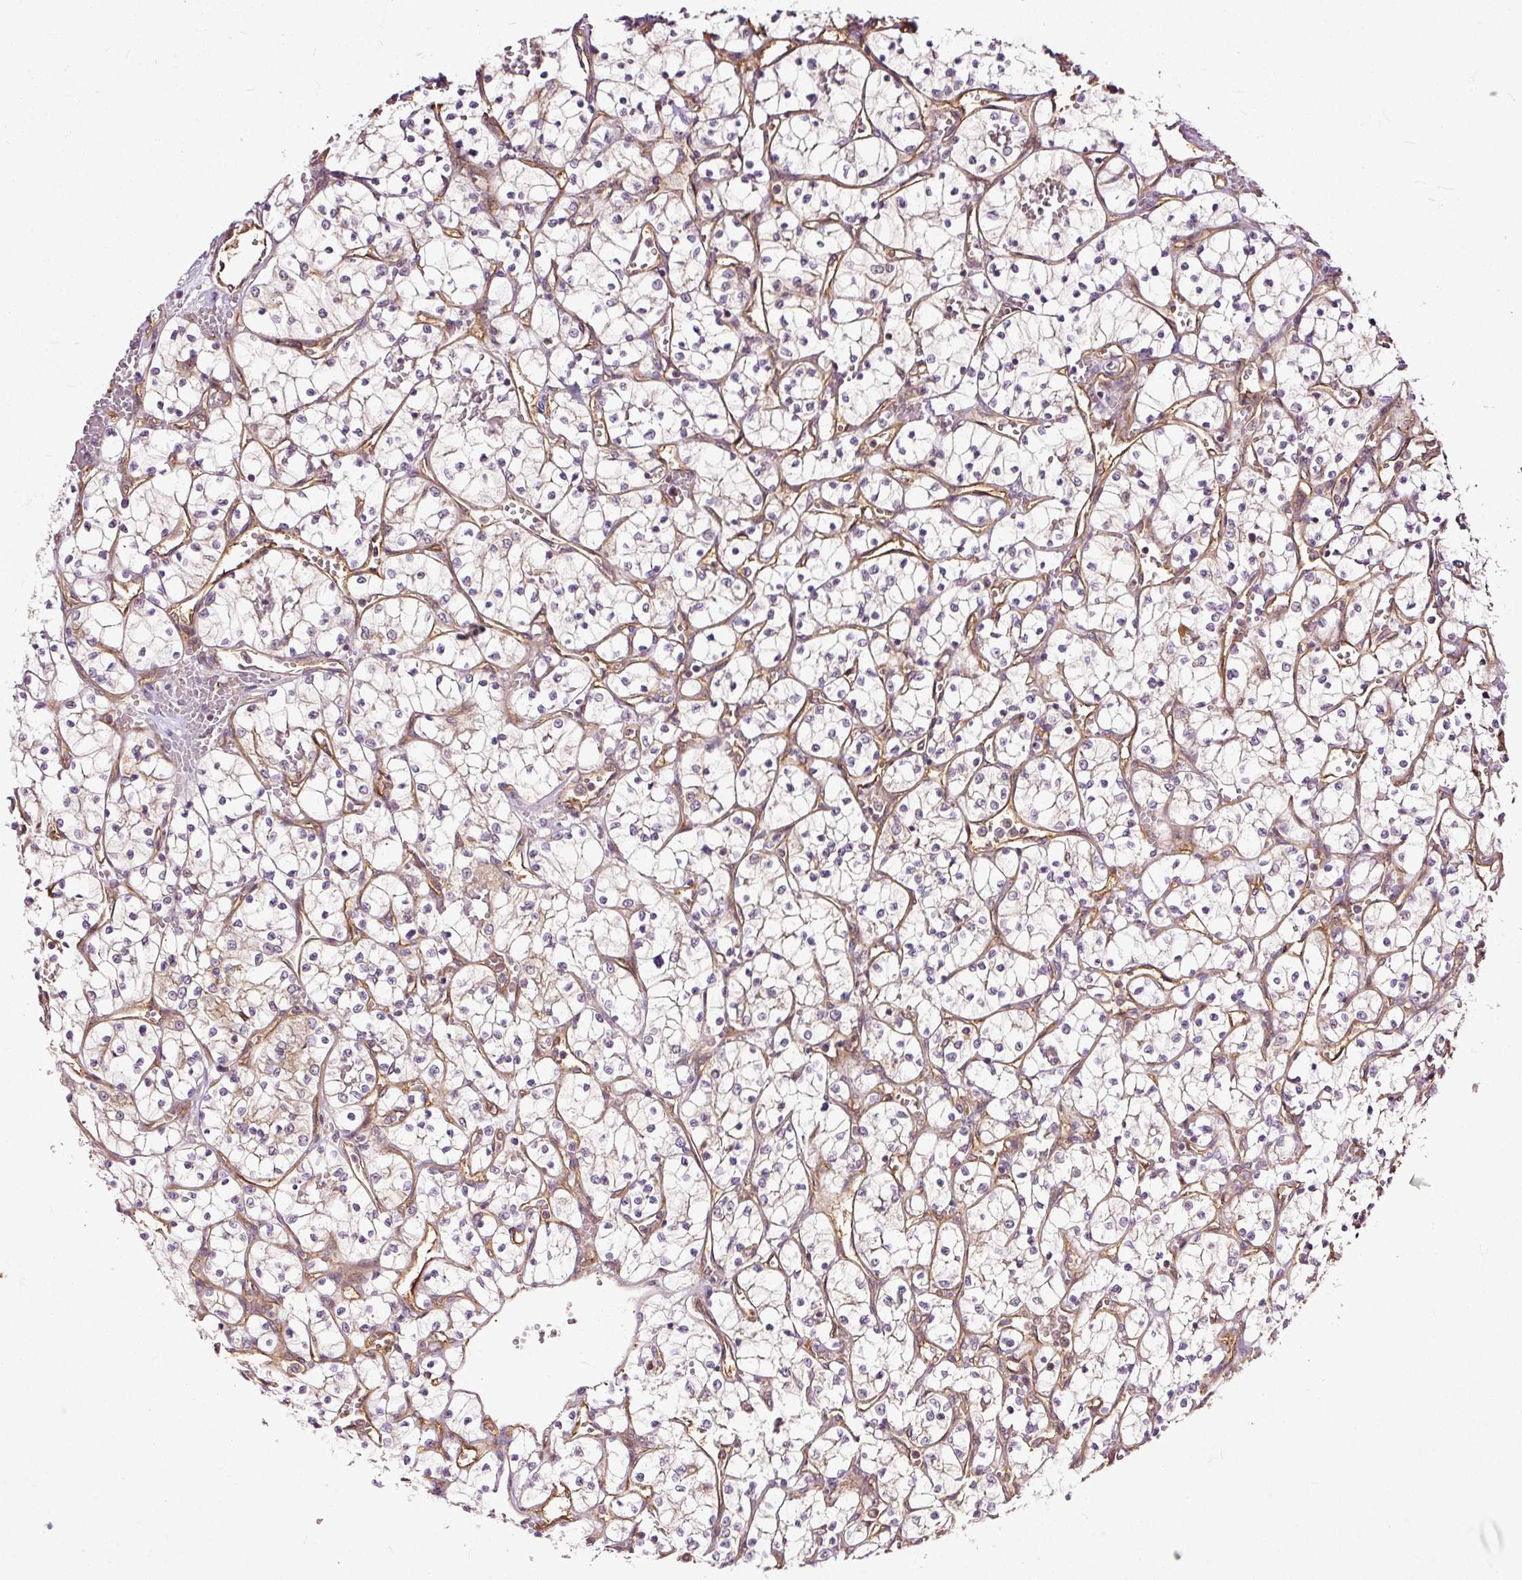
{"staining": {"intensity": "negative", "quantity": "none", "location": "none"}, "tissue": "renal cancer", "cell_type": "Tumor cells", "image_type": "cancer", "snomed": [{"axis": "morphology", "description": "Adenocarcinoma, NOS"}, {"axis": "topography", "description": "Kidney"}], "caption": "Renal adenocarcinoma was stained to show a protein in brown. There is no significant positivity in tumor cells.", "gene": "MIF4GD", "patient": {"sex": "female", "age": 69}}